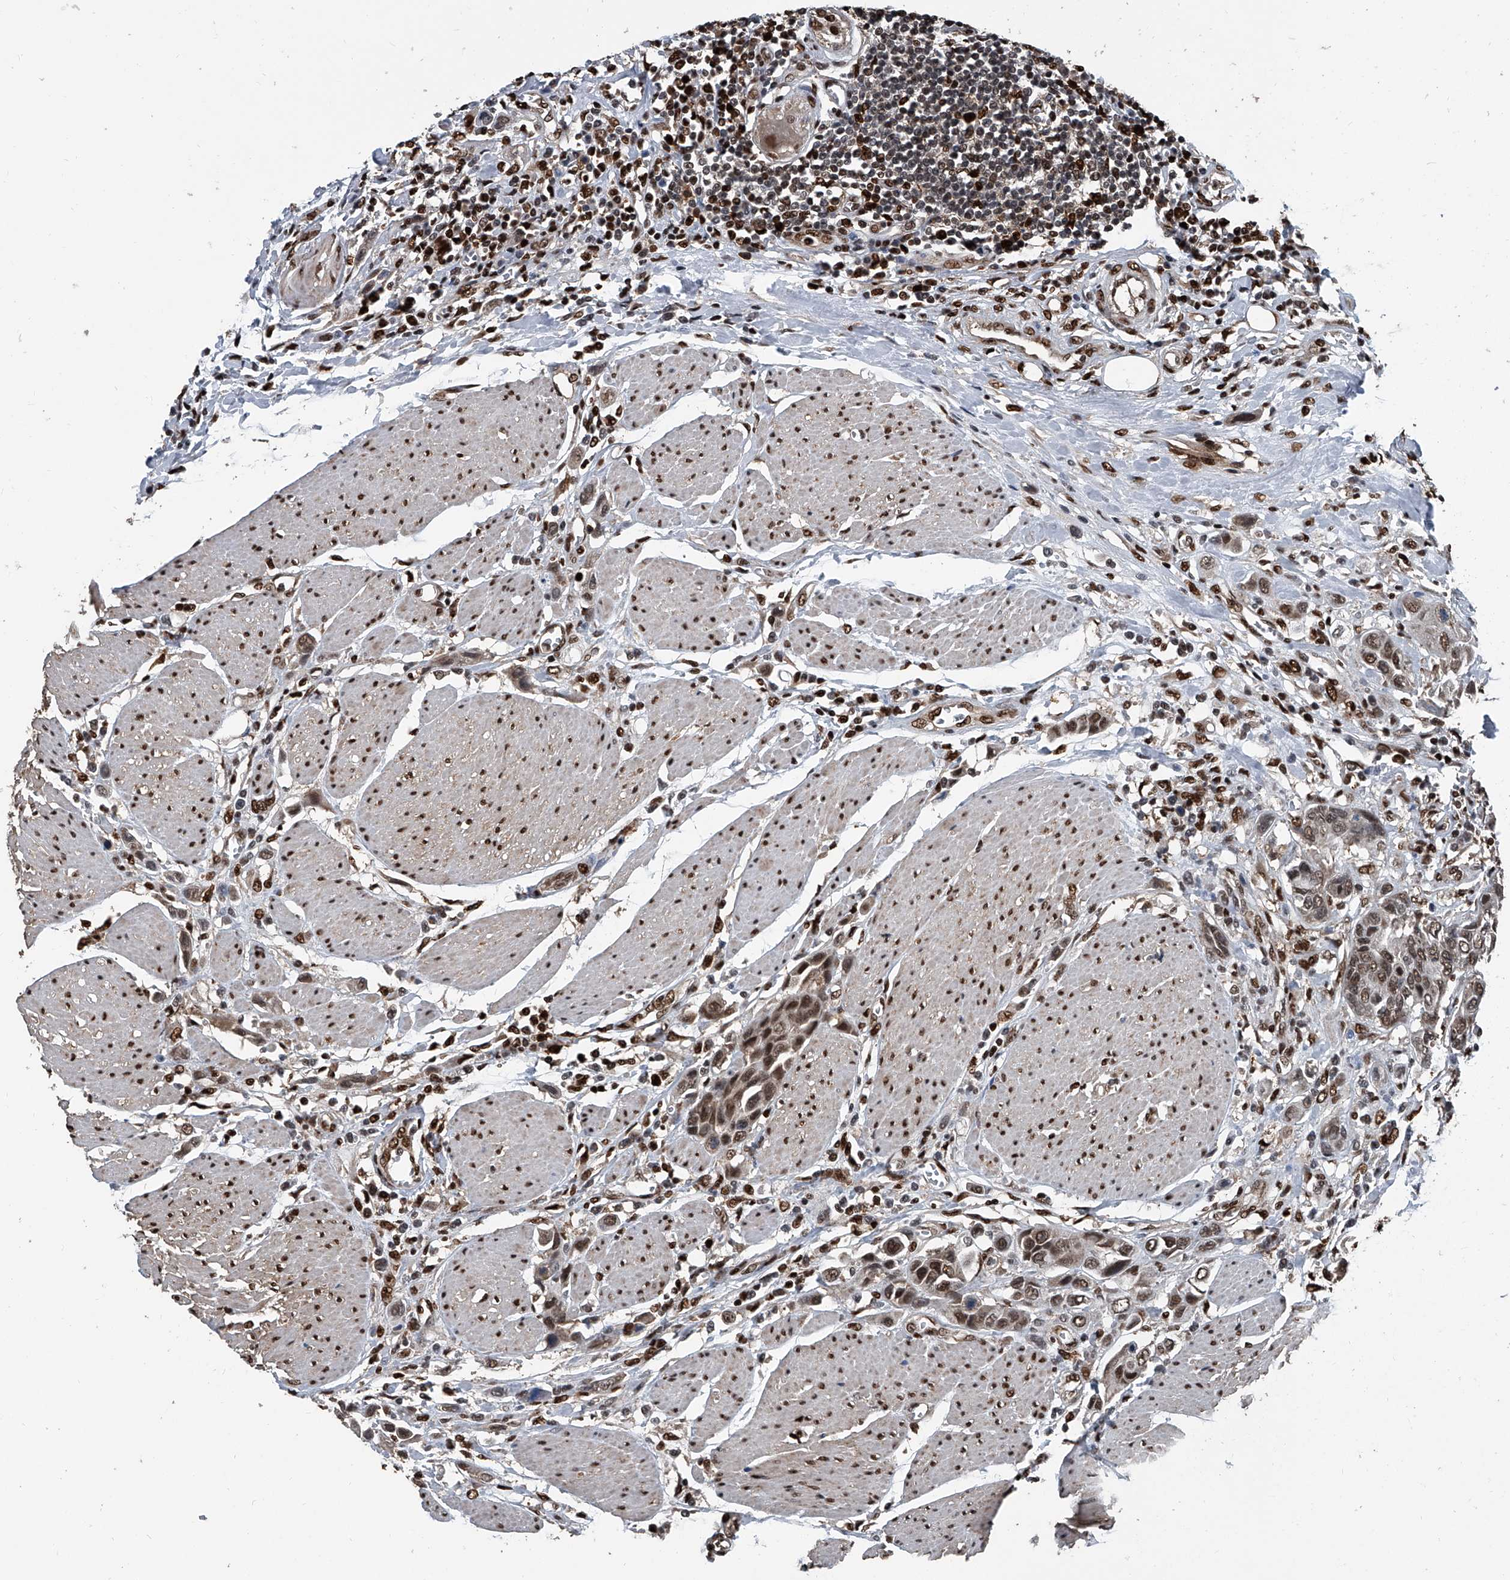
{"staining": {"intensity": "moderate", "quantity": ">75%", "location": "nuclear"}, "tissue": "urothelial cancer", "cell_type": "Tumor cells", "image_type": "cancer", "snomed": [{"axis": "morphology", "description": "Urothelial carcinoma, High grade"}, {"axis": "topography", "description": "Urinary bladder"}], "caption": "High-power microscopy captured an immunohistochemistry (IHC) image of urothelial carcinoma (high-grade), revealing moderate nuclear expression in approximately >75% of tumor cells. The protein is stained brown, and the nuclei are stained in blue (DAB (3,3'-diaminobenzidine) IHC with brightfield microscopy, high magnification).", "gene": "FKBP5", "patient": {"sex": "male", "age": 50}}